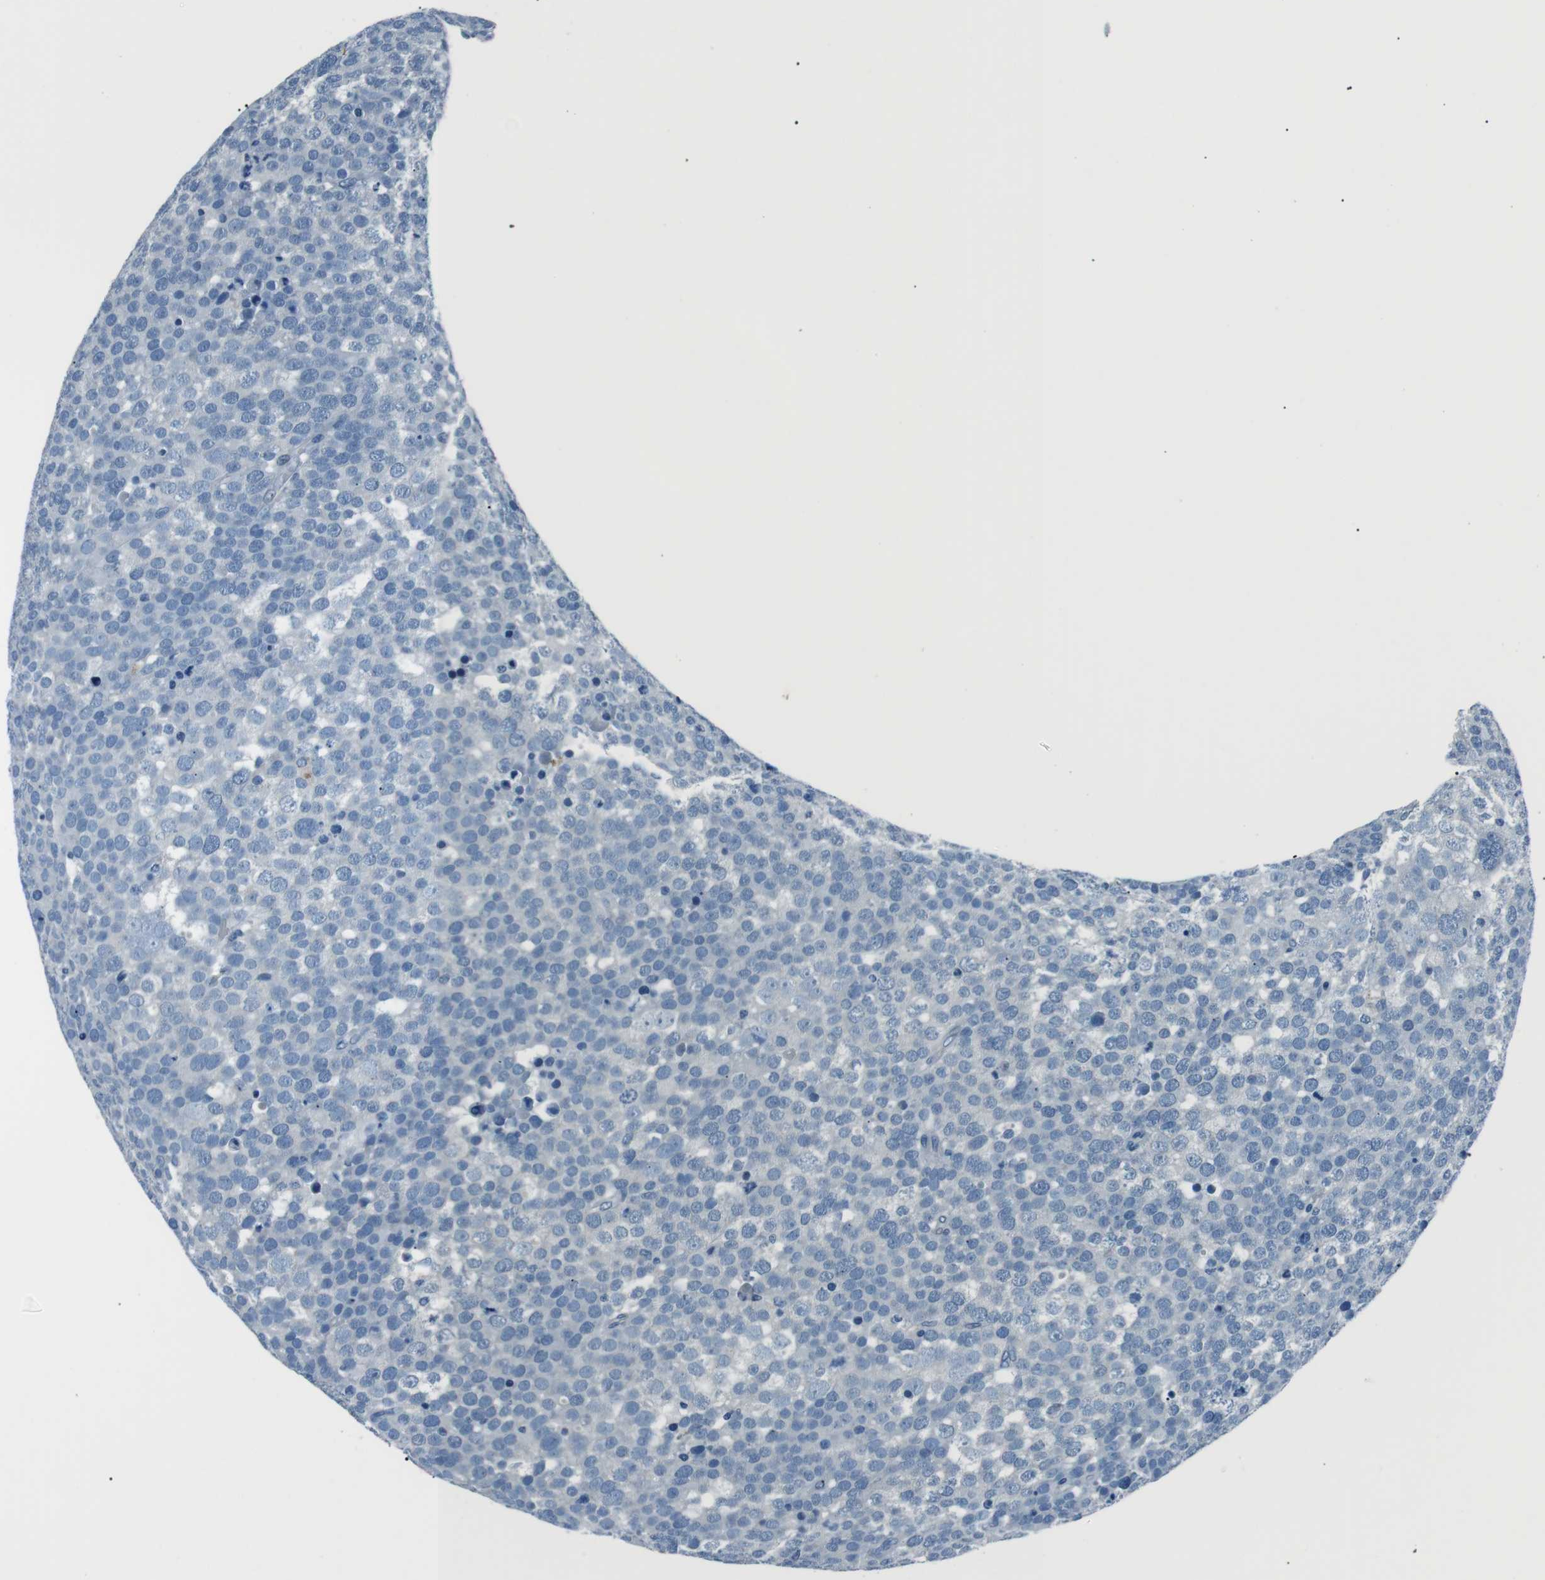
{"staining": {"intensity": "negative", "quantity": "none", "location": "none"}, "tissue": "testis cancer", "cell_type": "Tumor cells", "image_type": "cancer", "snomed": [{"axis": "morphology", "description": "Seminoma, NOS"}, {"axis": "topography", "description": "Testis"}], "caption": "IHC of human testis seminoma demonstrates no staining in tumor cells.", "gene": "ST6GAL1", "patient": {"sex": "male", "age": 71}}